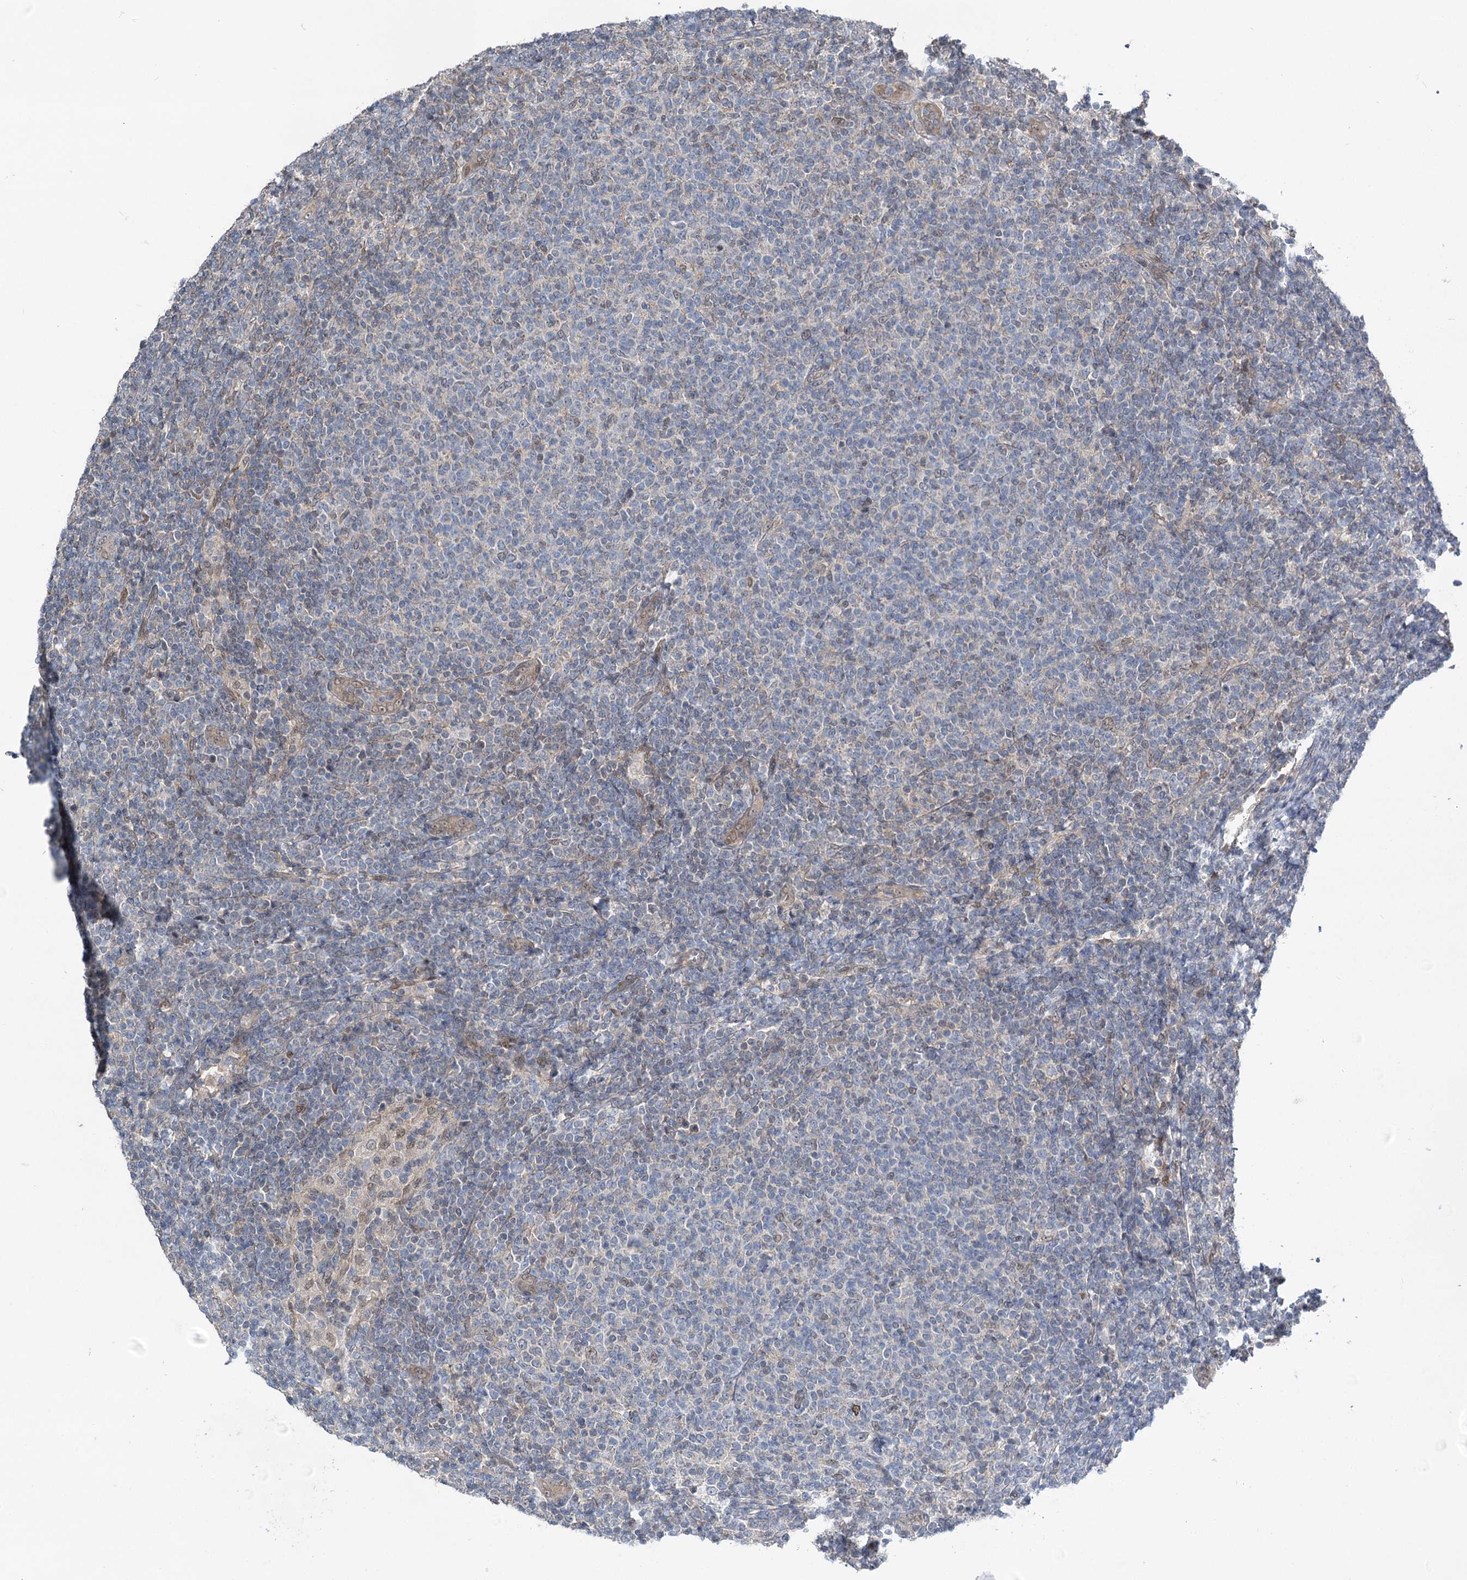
{"staining": {"intensity": "negative", "quantity": "none", "location": "none"}, "tissue": "lymphoma", "cell_type": "Tumor cells", "image_type": "cancer", "snomed": [{"axis": "morphology", "description": "Malignant lymphoma, non-Hodgkin's type, Low grade"}, {"axis": "topography", "description": "Lymph node"}], "caption": "An image of lymphoma stained for a protein exhibits no brown staining in tumor cells. (Stains: DAB (3,3'-diaminobenzidine) IHC with hematoxylin counter stain, Microscopy: brightfield microscopy at high magnification).", "gene": "DCUN1D4", "patient": {"sex": "male", "age": 66}}